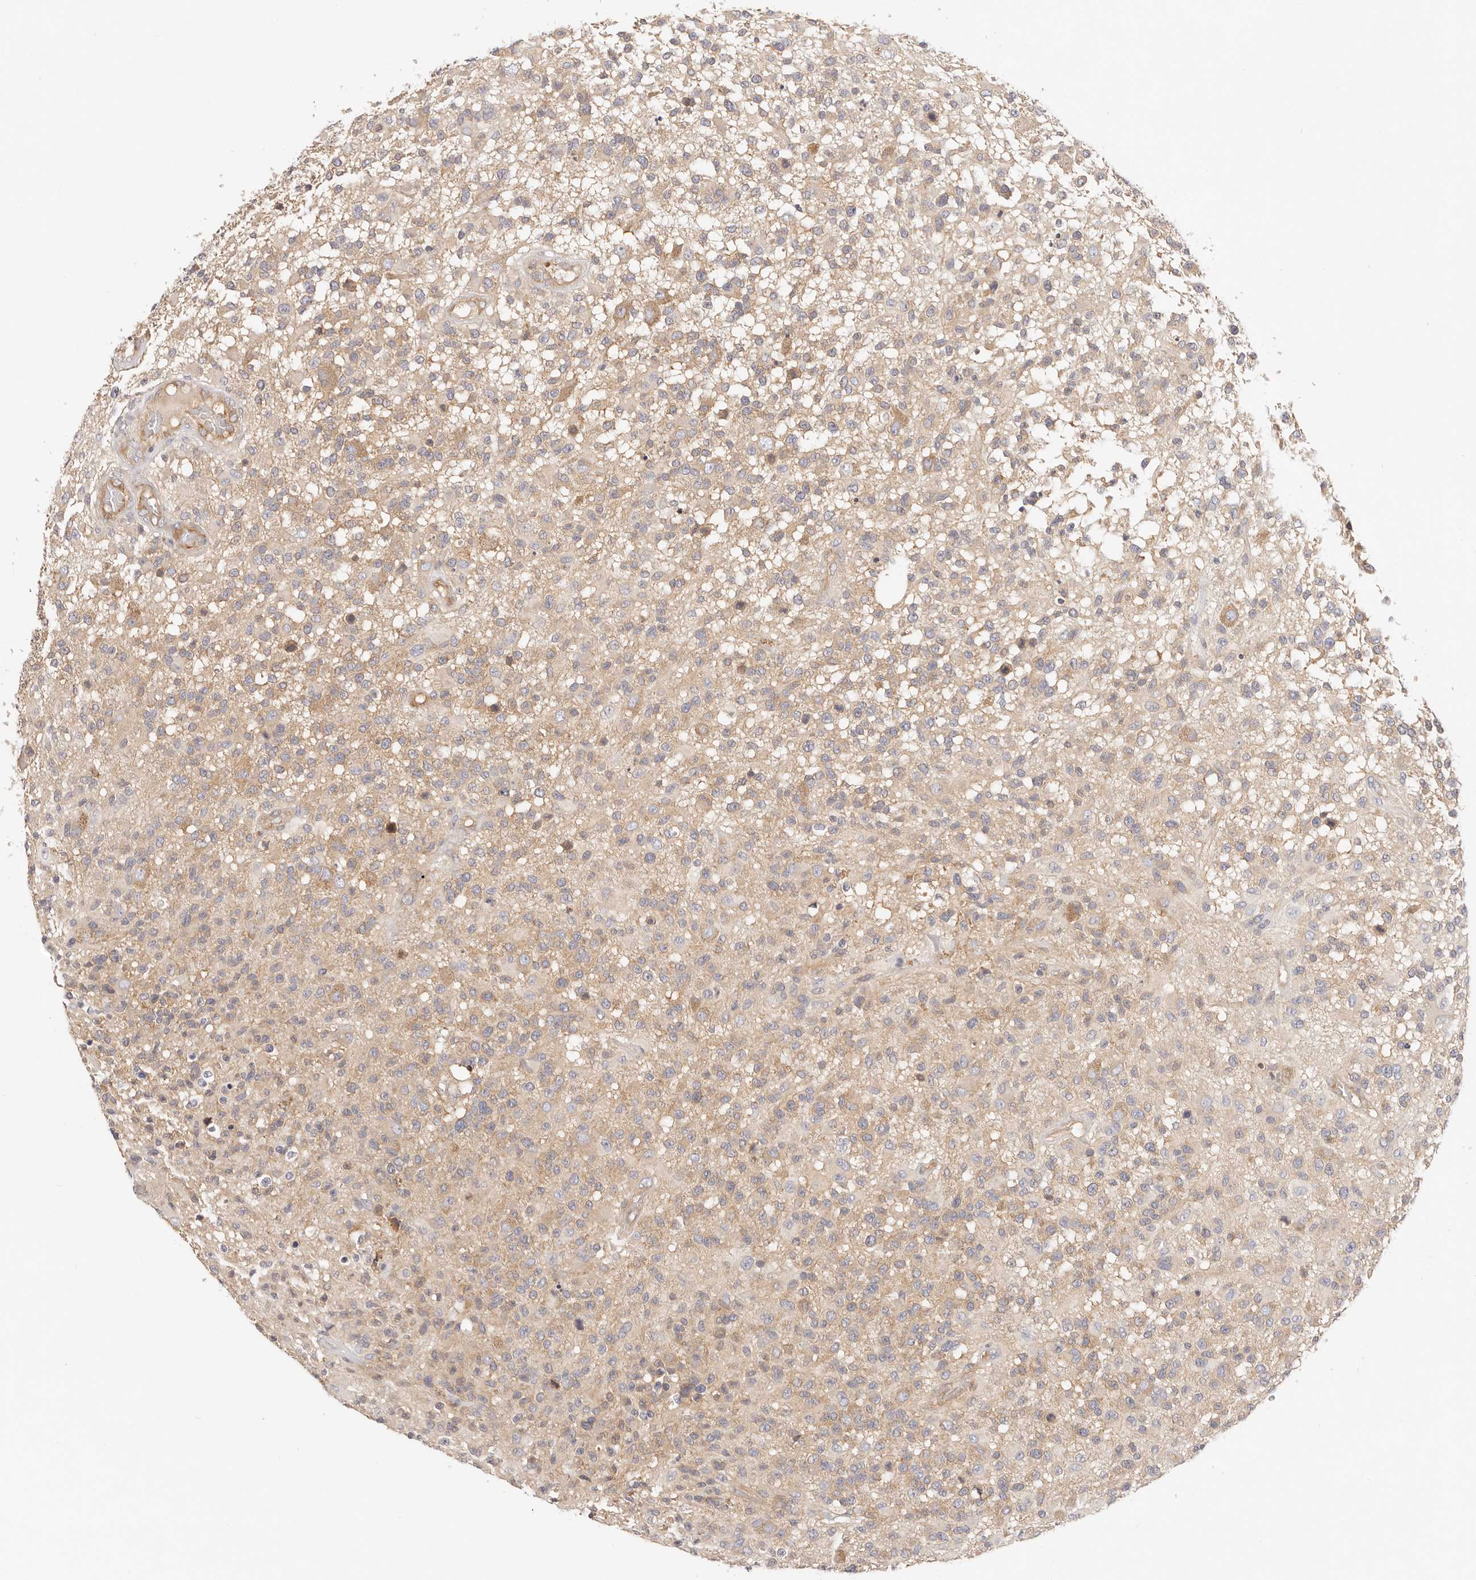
{"staining": {"intensity": "weak", "quantity": "25%-75%", "location": "cytoplasmic/membranous"}, "tissue": "glioma", "cell_type": "Tumor cells", "image_type": "cancer", "snomed": [{"axis": "morphology", "description": "Glioma, malignant, High grade"}, {"axis": "morphology", "description": "Glioblastoma, NOS"}, {"axis": "topography", "description": "Brain"}], "caption": "The histopathology image exhibits a brown stain indicating the presence of a protein in the cytoplasmic/membranous of tumor cells in glioma.", "gene": "KCMF1", "patient": {"sex": "male", "age": 60}}